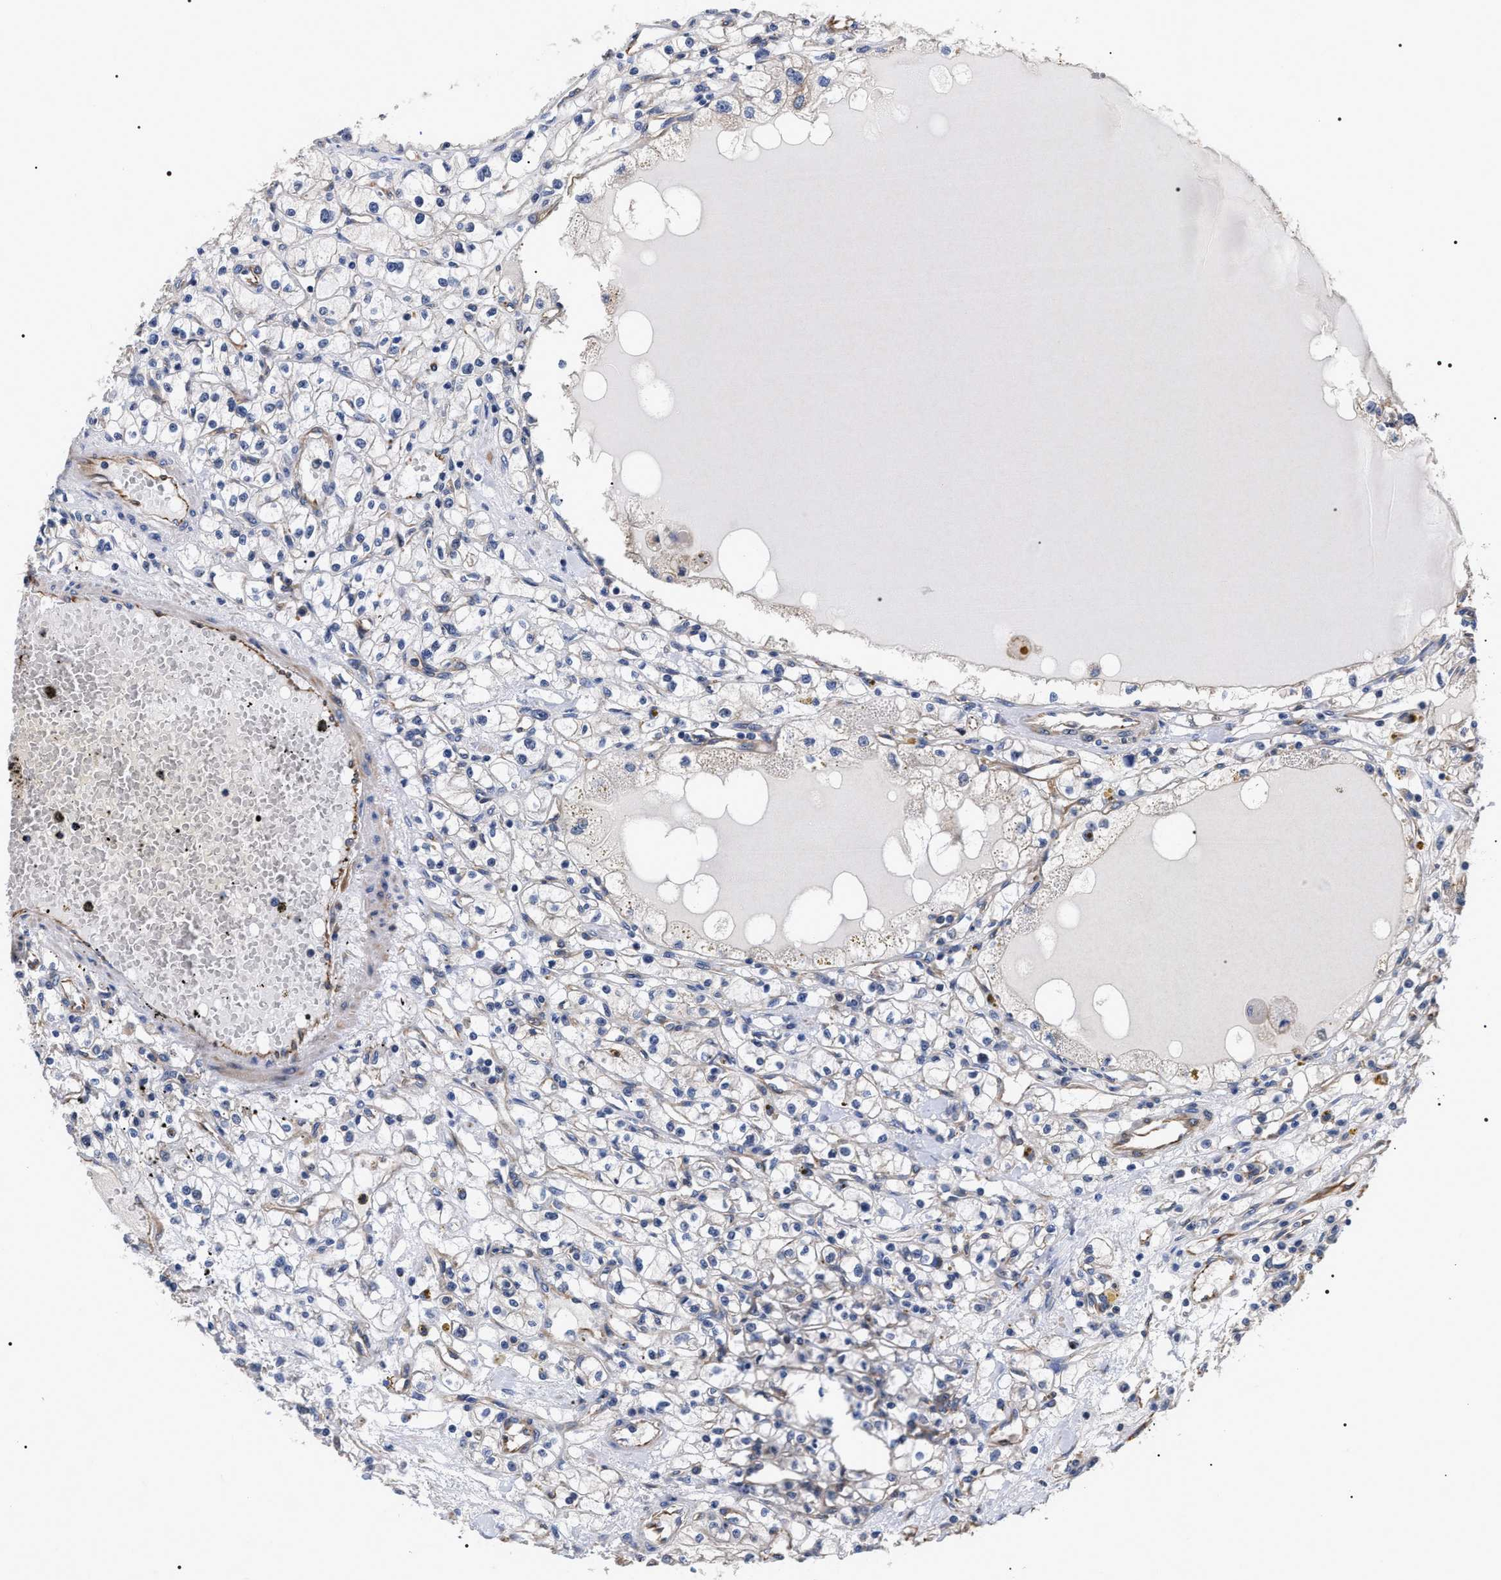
{"staining": {"intensity": "weak", "quantity": "<25%", "location": "cytoplasmic/membranous"}, "tissue": "renal cancer", "cell_type": "Tumor cells", "image_type": "cancer", "snomed": [{"axis": "morphology", "description": "Adenocarcinoma, NOS"}, {"axis": "topography", "description": "Kidney"}], "caption": "Micrograph shows no protein expression in tumor cells of adenocarcinoma (renal) tissue. (DAB immunohistochemistry (IHC) visualized using brightfield microscopy, high magnification).", "gene": "TSPAN33", "patient": {"sex": "male", "age": 56}}